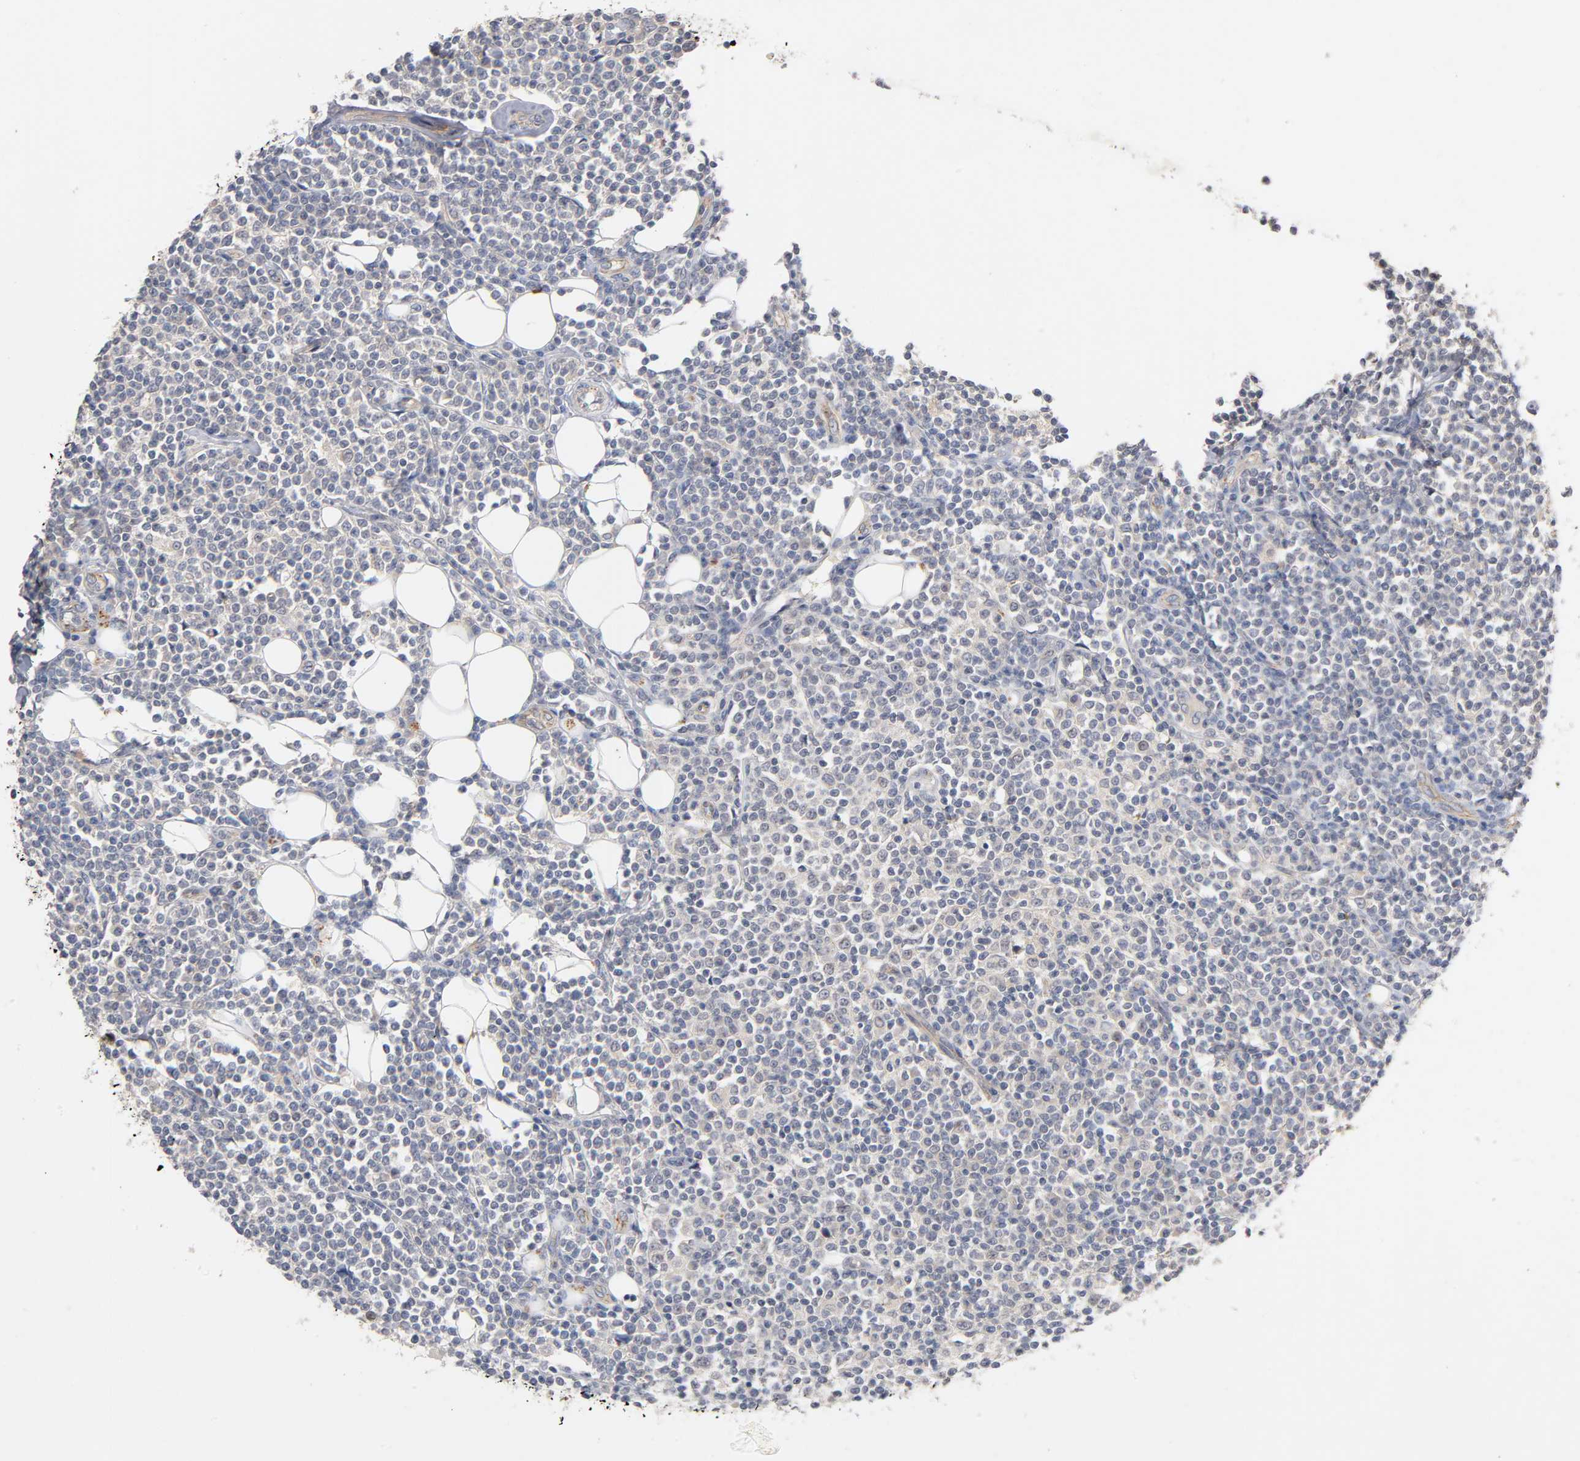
{"staining": {"intensity": "weak", "quantity": "<25%", "location": "cytoplasmic/membranous"}, "tissue": "lymphoma", "cell_type": "Tumor cells", "image_type": "cancer", "snomed": [{"axis": "morphology", "description": "Malignant lymphoma, non-Hodgkin's type, Low grade"}, {"axis": "topography", "description": "Soft tissue"}], "caption": "The image reveals no significant staining in tumor cells of lymphoma.", "gene": "PDZD11", "patient": {"sex": "male", "age": 92}}